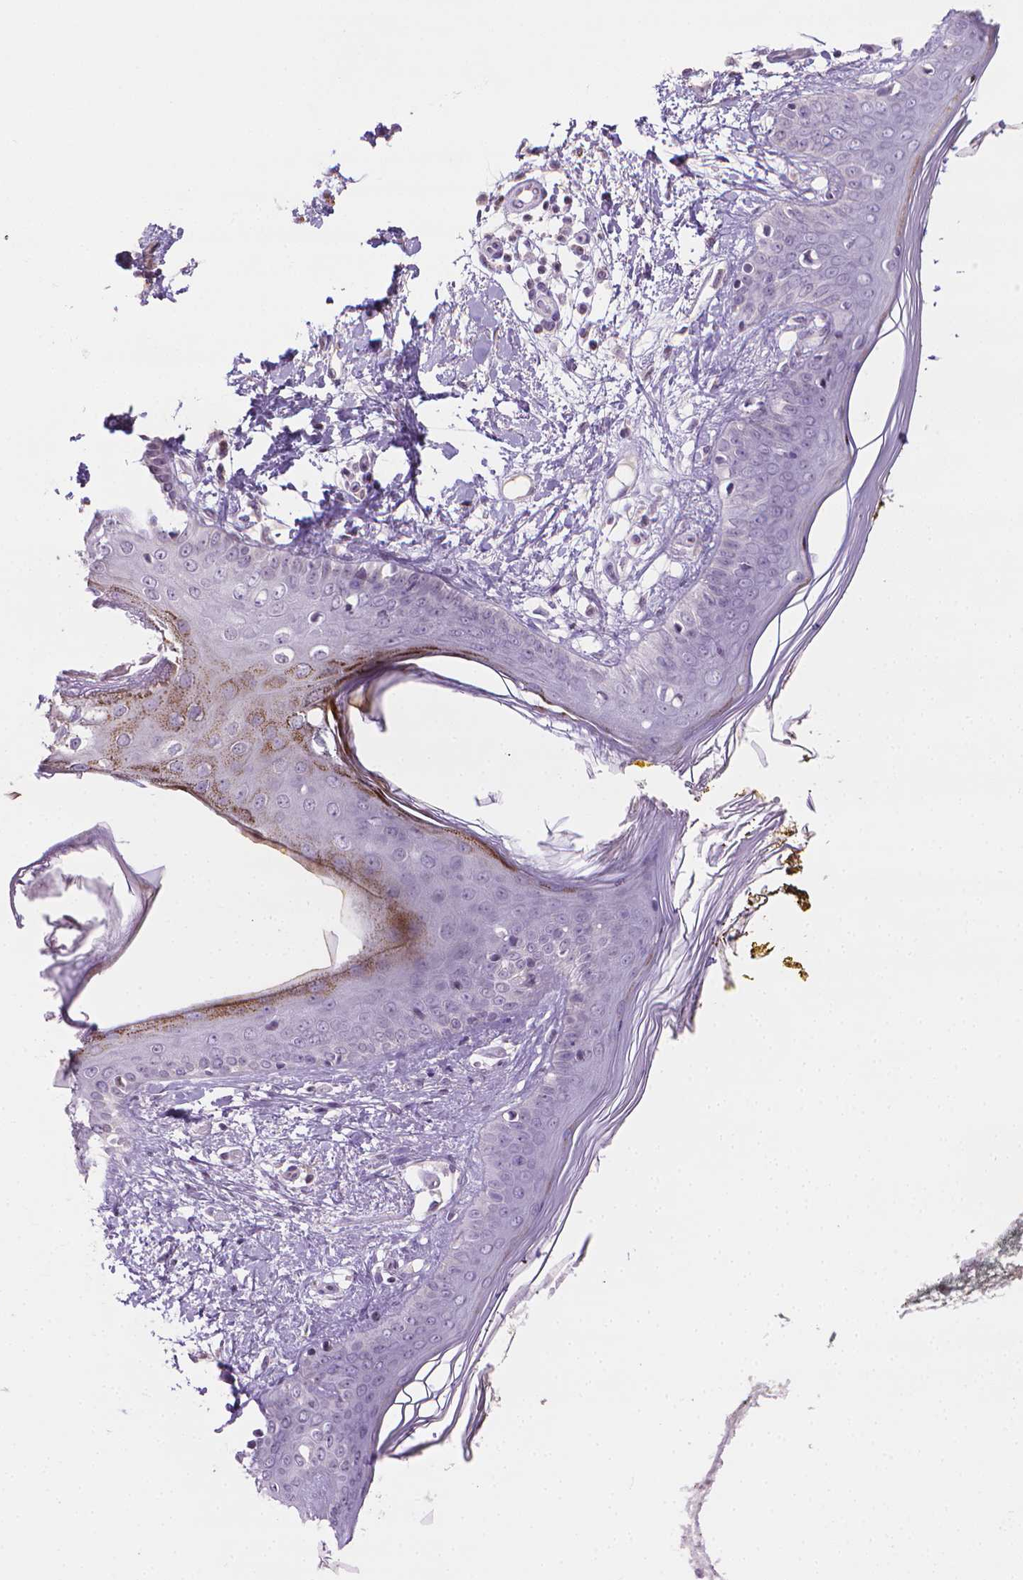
{"staining": {"intensity": "negative", "quantity": "none", "location": "none"}, "tissue": "skin", "cell_type": "Fibroblasts", "image_type": "normal", "snomed": [{"axis": "morphology", "description": "Normal tissue, NOS"}, {"axis": "topography", "description": "Skin"}], "caption": "Fibroblasts show no significant protein positivity in benign skin. (DAB (3,3'-diaminobenzidine) immunohistochemistry, high magnification).", "gene": "NCAN", "patient": {"sex": "female", "age": 34}}